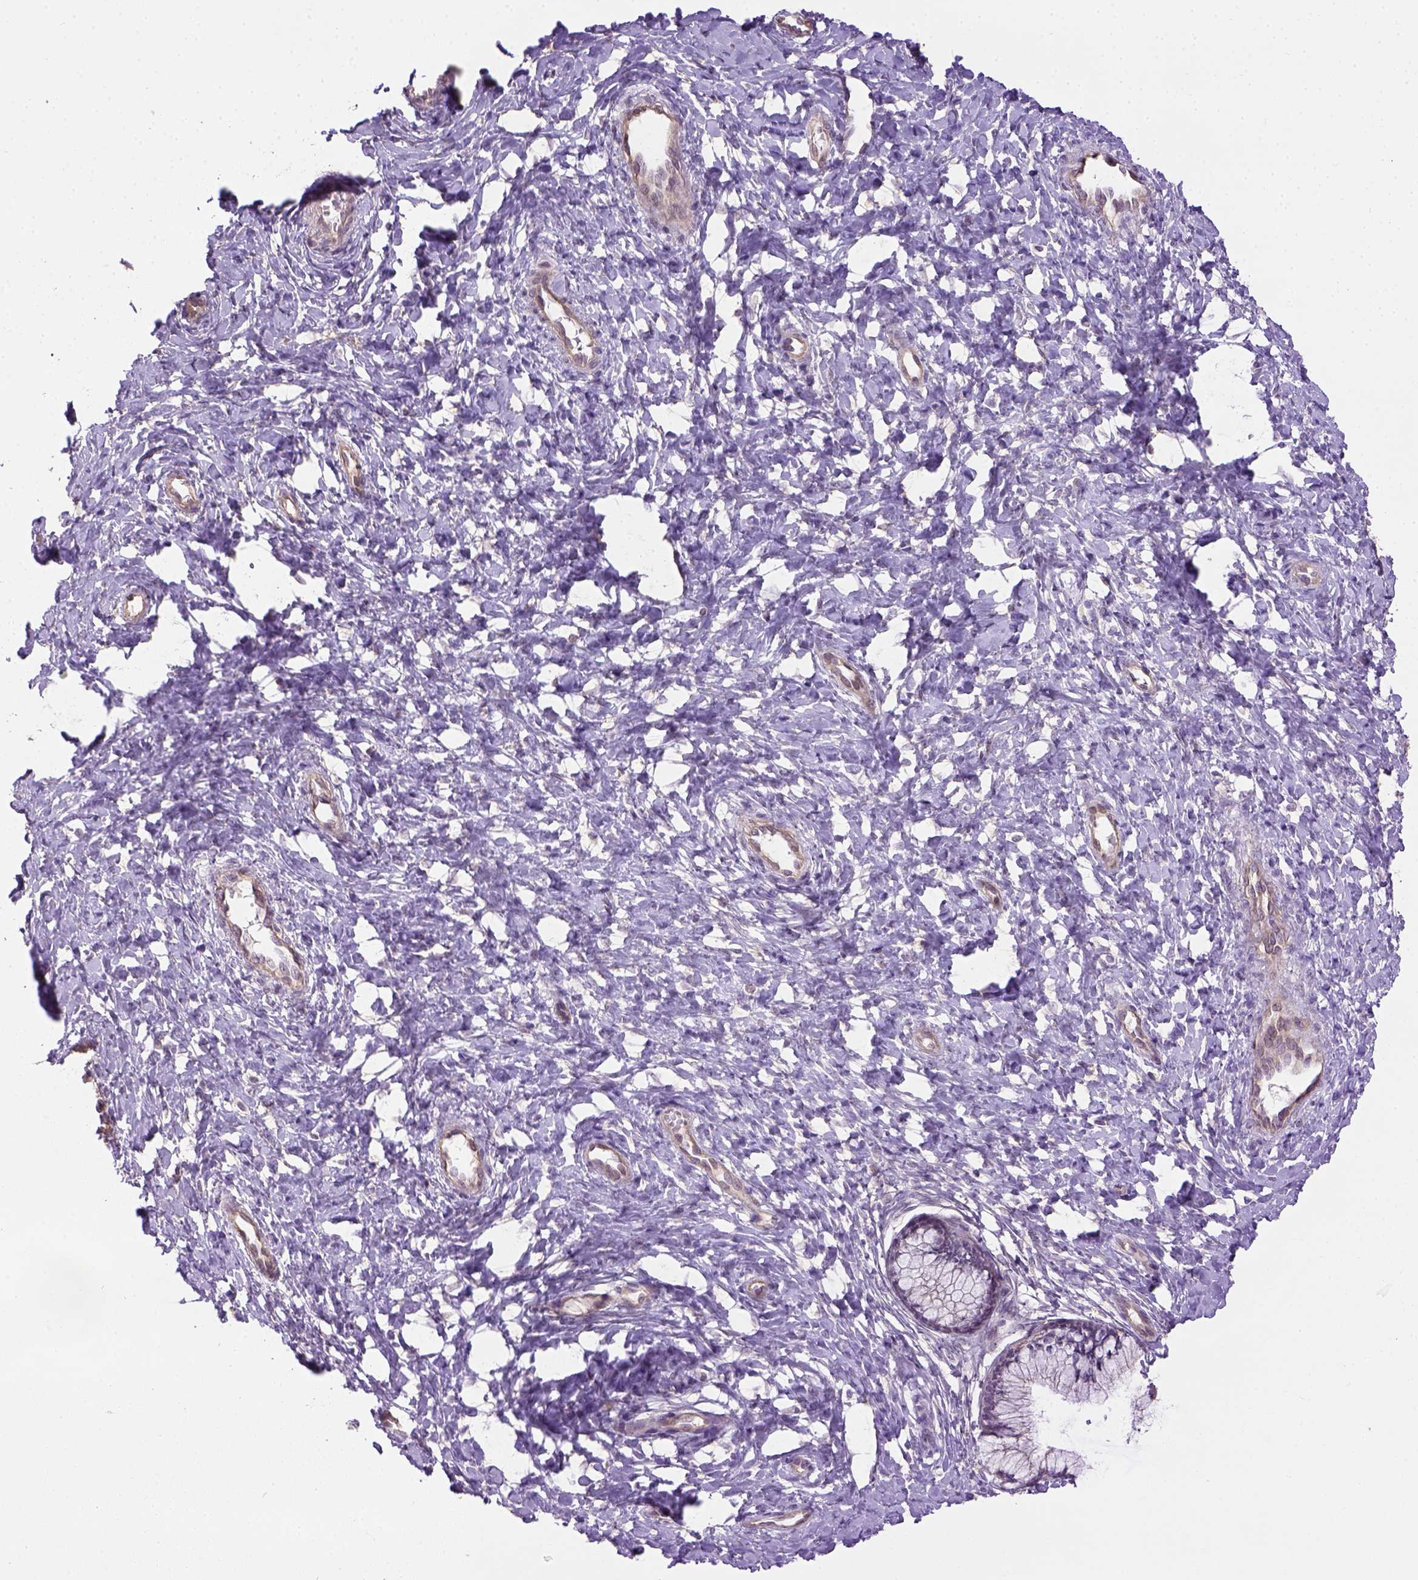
{"staining": {"intensity": "negative", "quantity": "none", "location": "none"}, "tissue": "cervix", "cell_type": "Glandular cells", "image_type": "normal", "snomed": [{"axis": "morphology", "description": "Normal tissue, NOS"}, {"axis": "topography", "description": "Cervix"}], "caption": "Immunohistochemistry (IHC) of normal human cervix demonstrates no staining in glandular cells. (Brightfield microscopy of DAB (3,3'-diaminobenzidine) immunohistochemistry at high magnification).", "gene": "KAZN", "patient": {"sex": "female", "age": 37}}